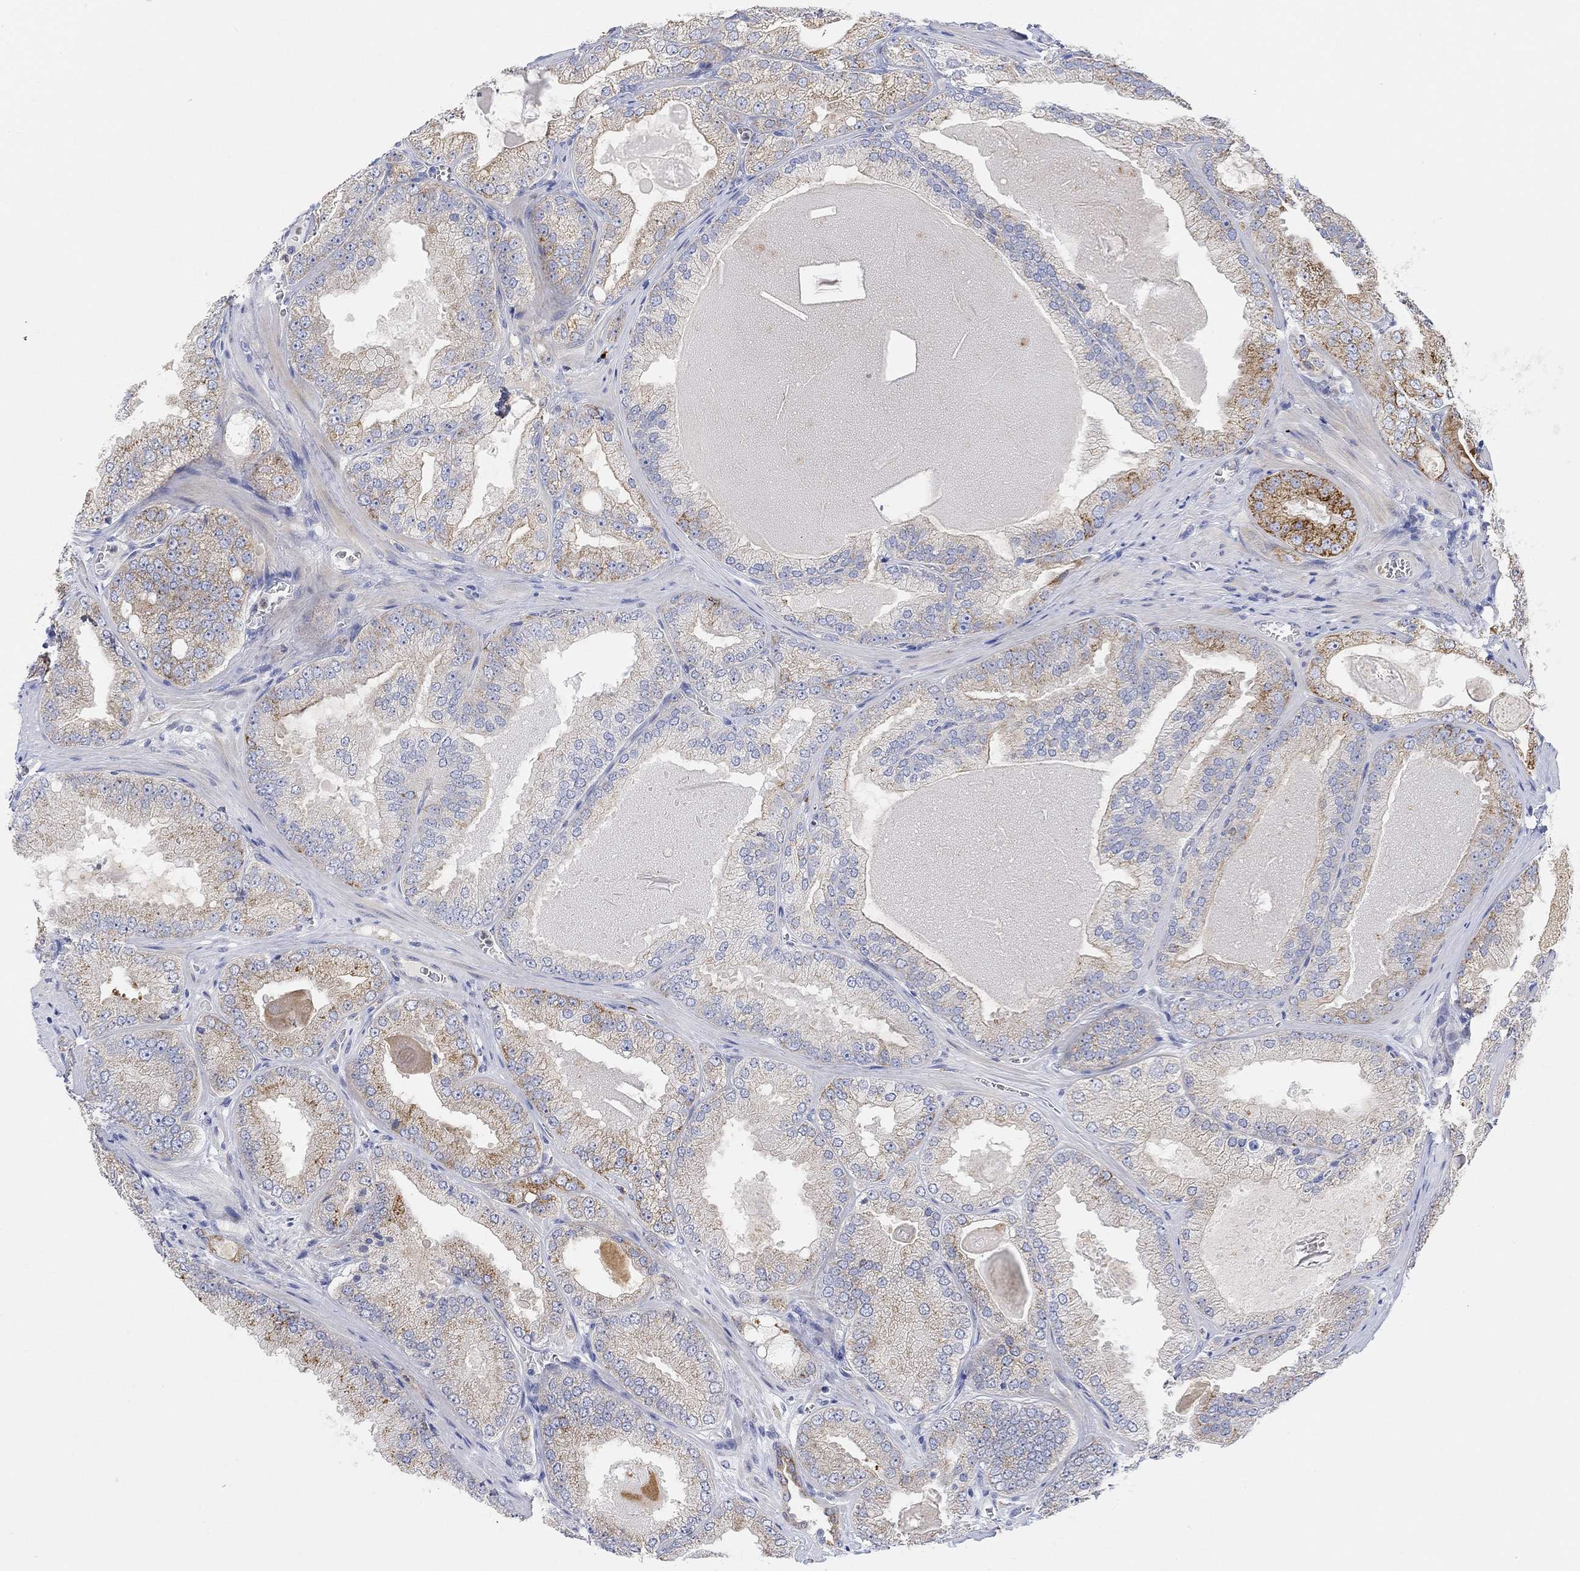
{"staining": {"intensity": "moderate", "quantity": "25%-75%", "location": "cytoplasmic/membranous"}, "tissue": "prostate cancer", "cell_type": "Tumor cells", "image_type": "cancer", "snomed": [{"axis": "morphology", "description": "Adenocarcinoma, Low grade"}, {"axis": "topography", "description": "Prostate"}], "caption": "This is an image of IHC staining of prostate adenocarcinoma (low-grade), which shows moderate positivity in the cytoplasmic/membranous of tumor cells.", "gene": "ACSL1", "patient": {"sex": "male", "age": 72}}